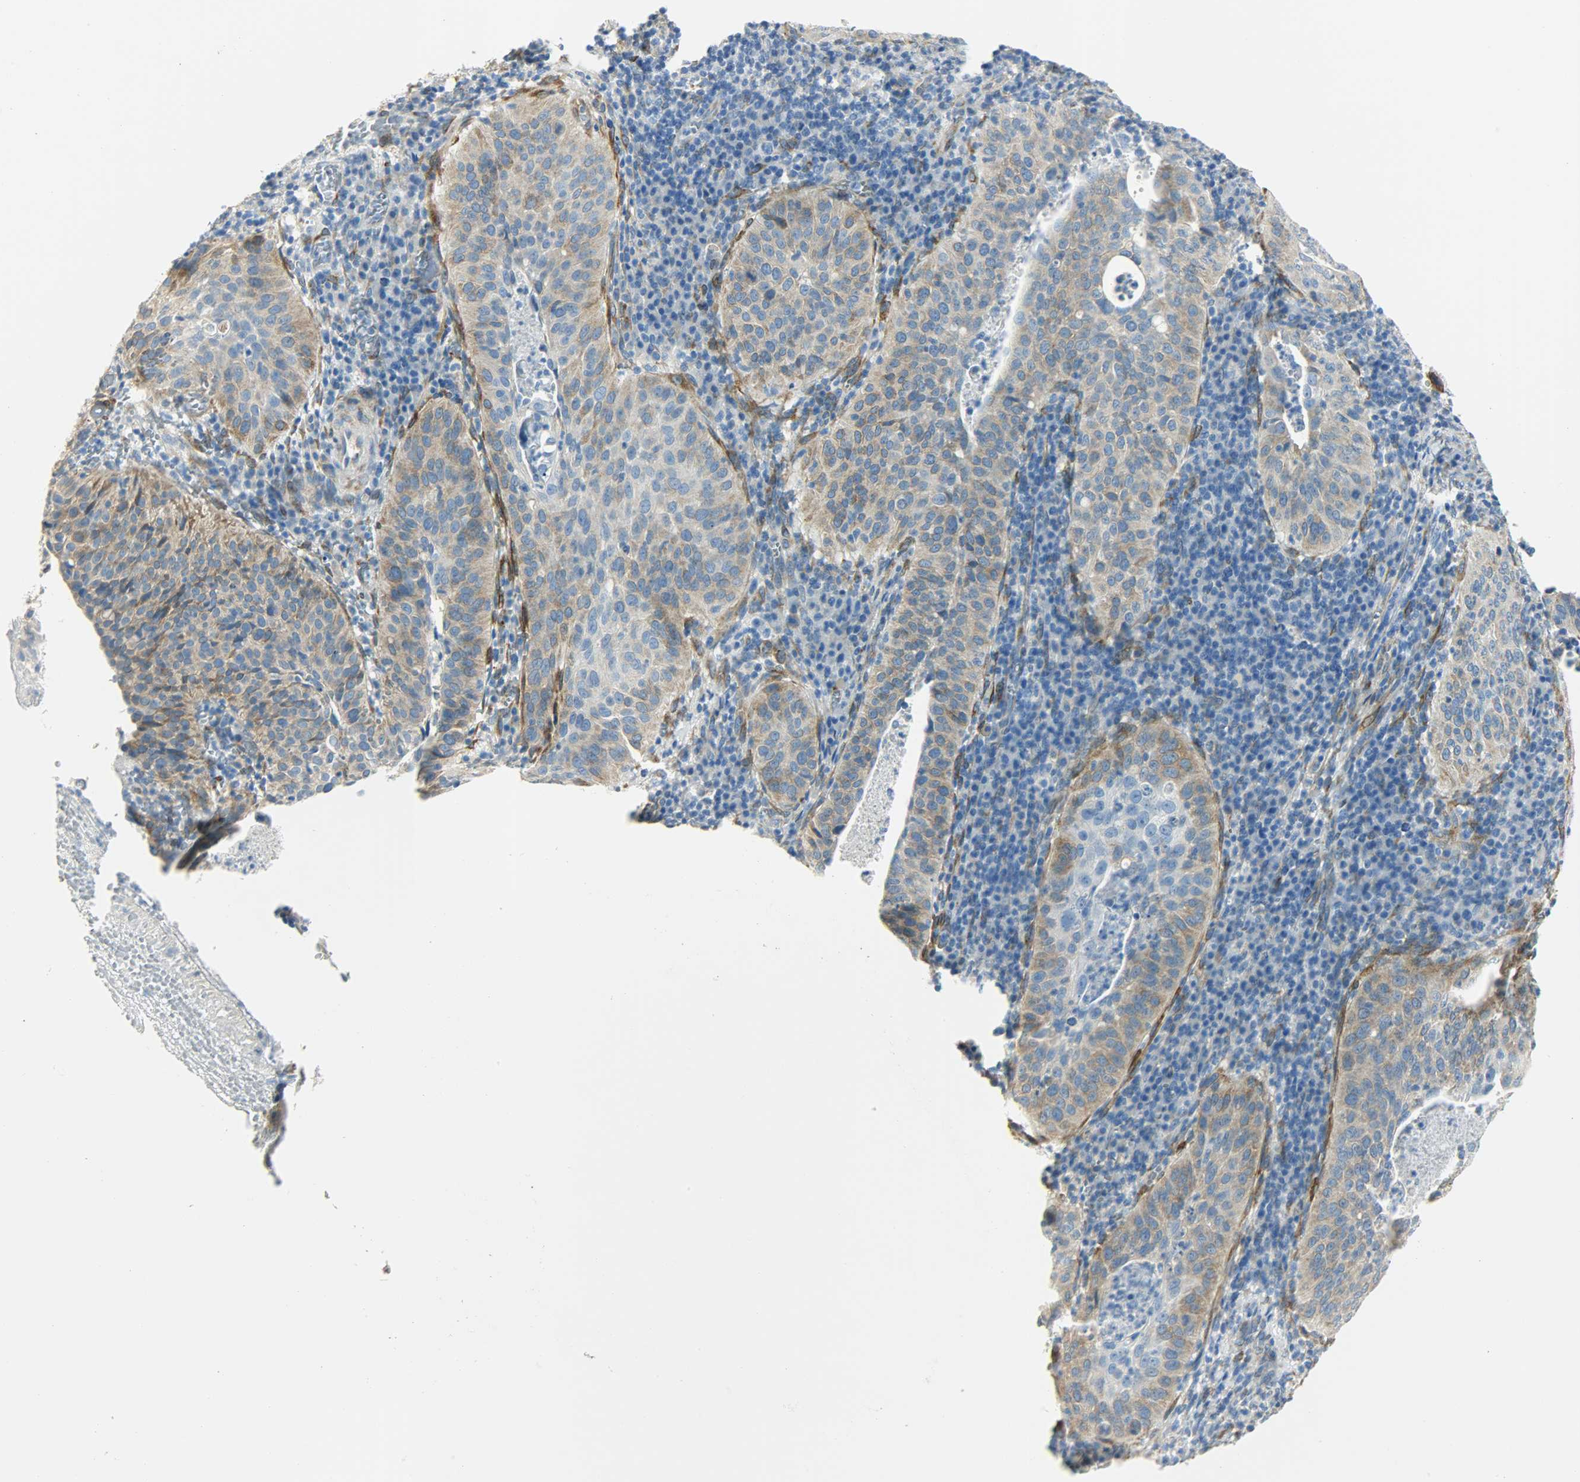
{"staining": {"intensity": "moderate", "quantity": ">75%", "location": "cytoplasmic/membranous"}, "tissue": "cervical cancer", "cell_type": "Tumor cells", "image_type": "cancer", "snomed": [{"axis": "morphology", "description": "Squamous cell carcinoma, NOS"}, {"axis": "topography", "description": "Cervix"}], "caption": "Moderate cytoplasmic/membranous staining is appreciated in about >75% of tumor cells in cervical cancer (squamous cell carcinoma).", "gene": "PKD2", "patient": {"sex": "female", "age": 39}}